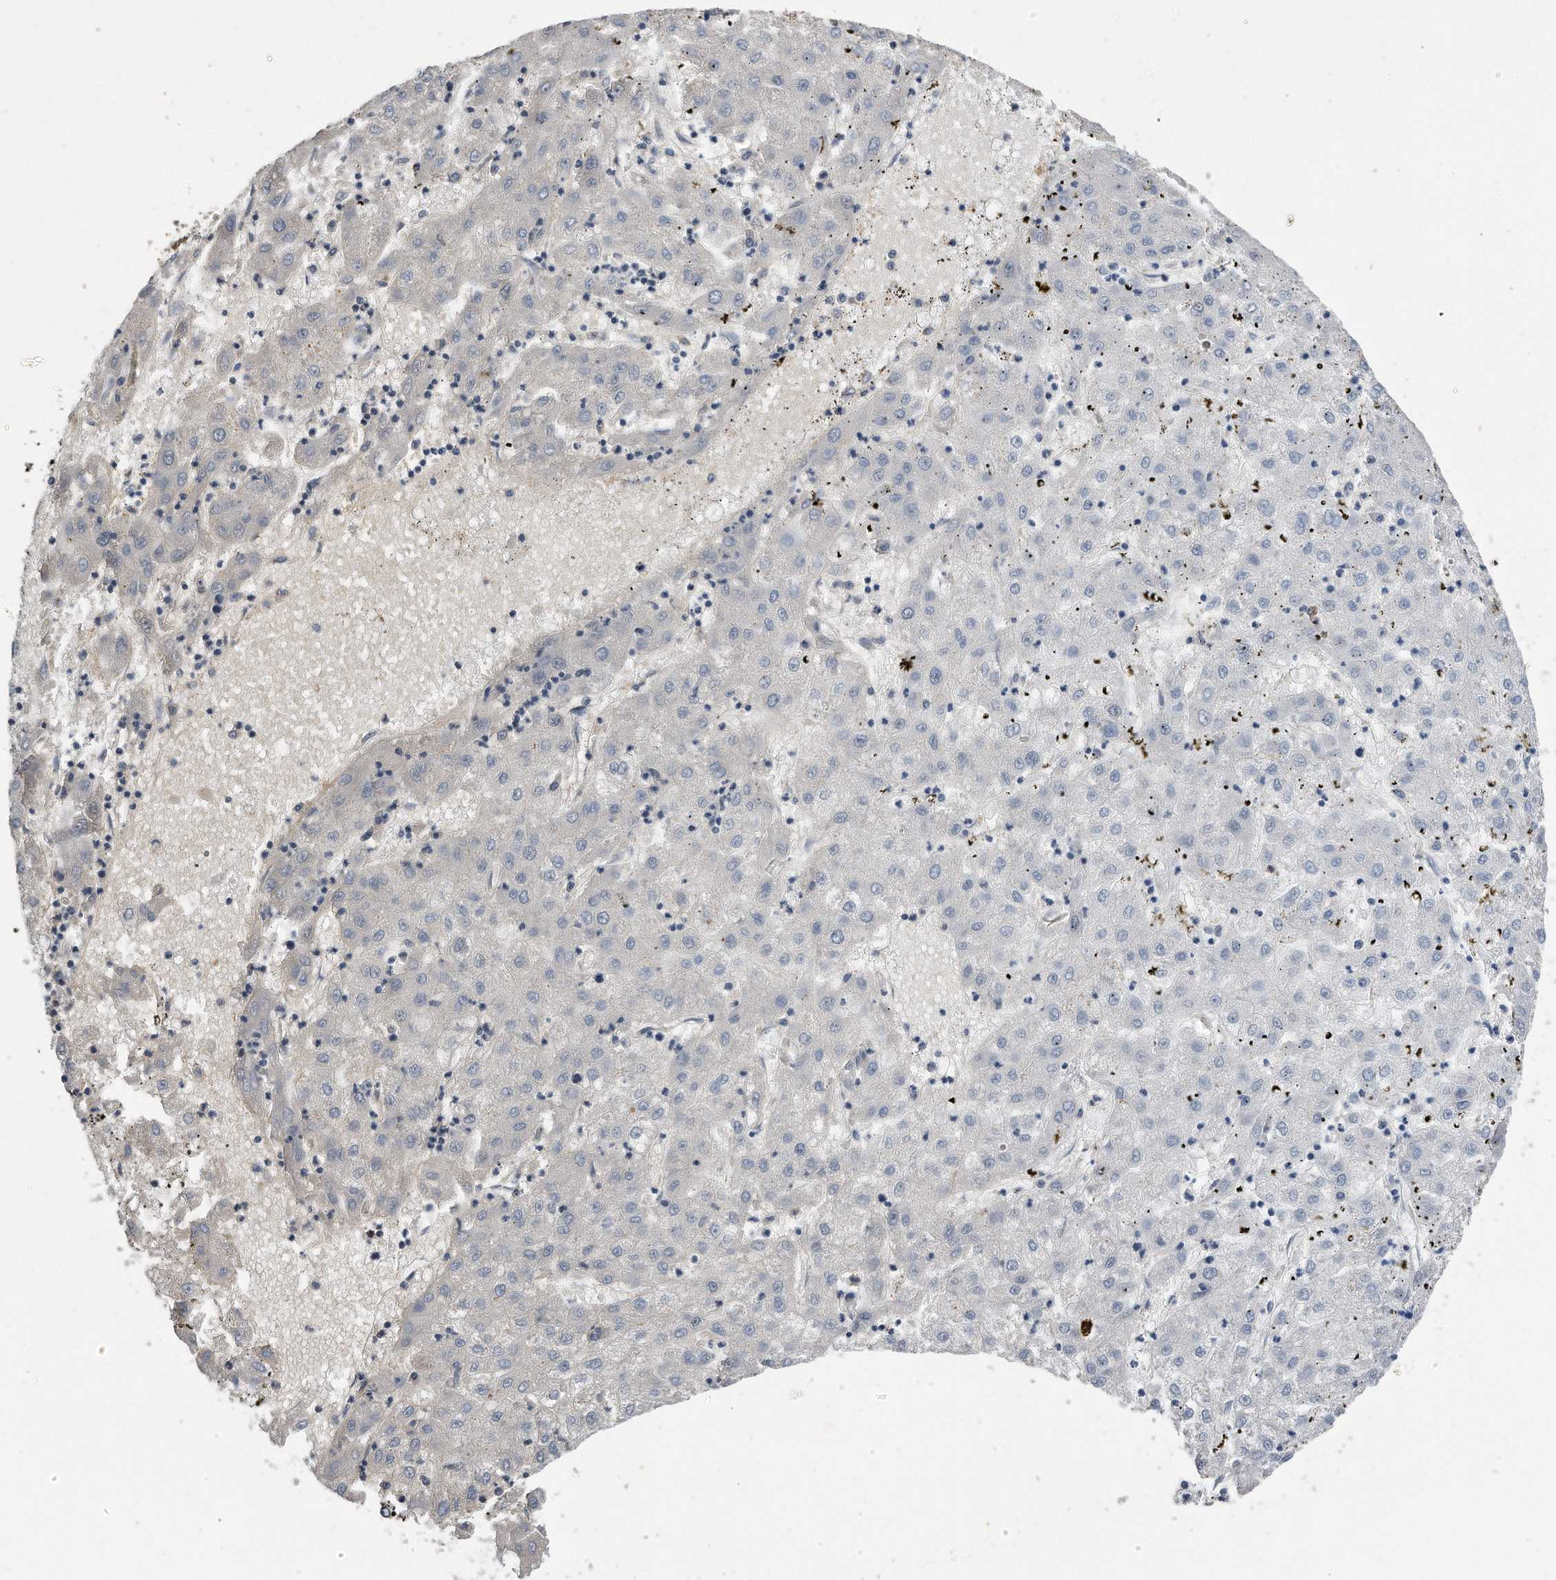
{"staining": {"intensity": "negative", "quantity": "none", "location": "none"}, "tissue": "liver cancer", "cell_type": "Tumor cells", "image_type": "cancer", "snomed": [{"axis": "morphology", "description": "Carcinoma, Hepatocellular, NOS"}, {"axis": "topography", "description": "Liver"}], "caption": "High power microscopy micrograph of an immunohistochemistry micrograph of liver hepatocellular carcinoma, revealing no significant staining in tumor cells. (DAB immunohistochemistry with hematoxylin counter stain).", "gene": "CDCP1", "patient": {"sex": "male", "age": 72}}